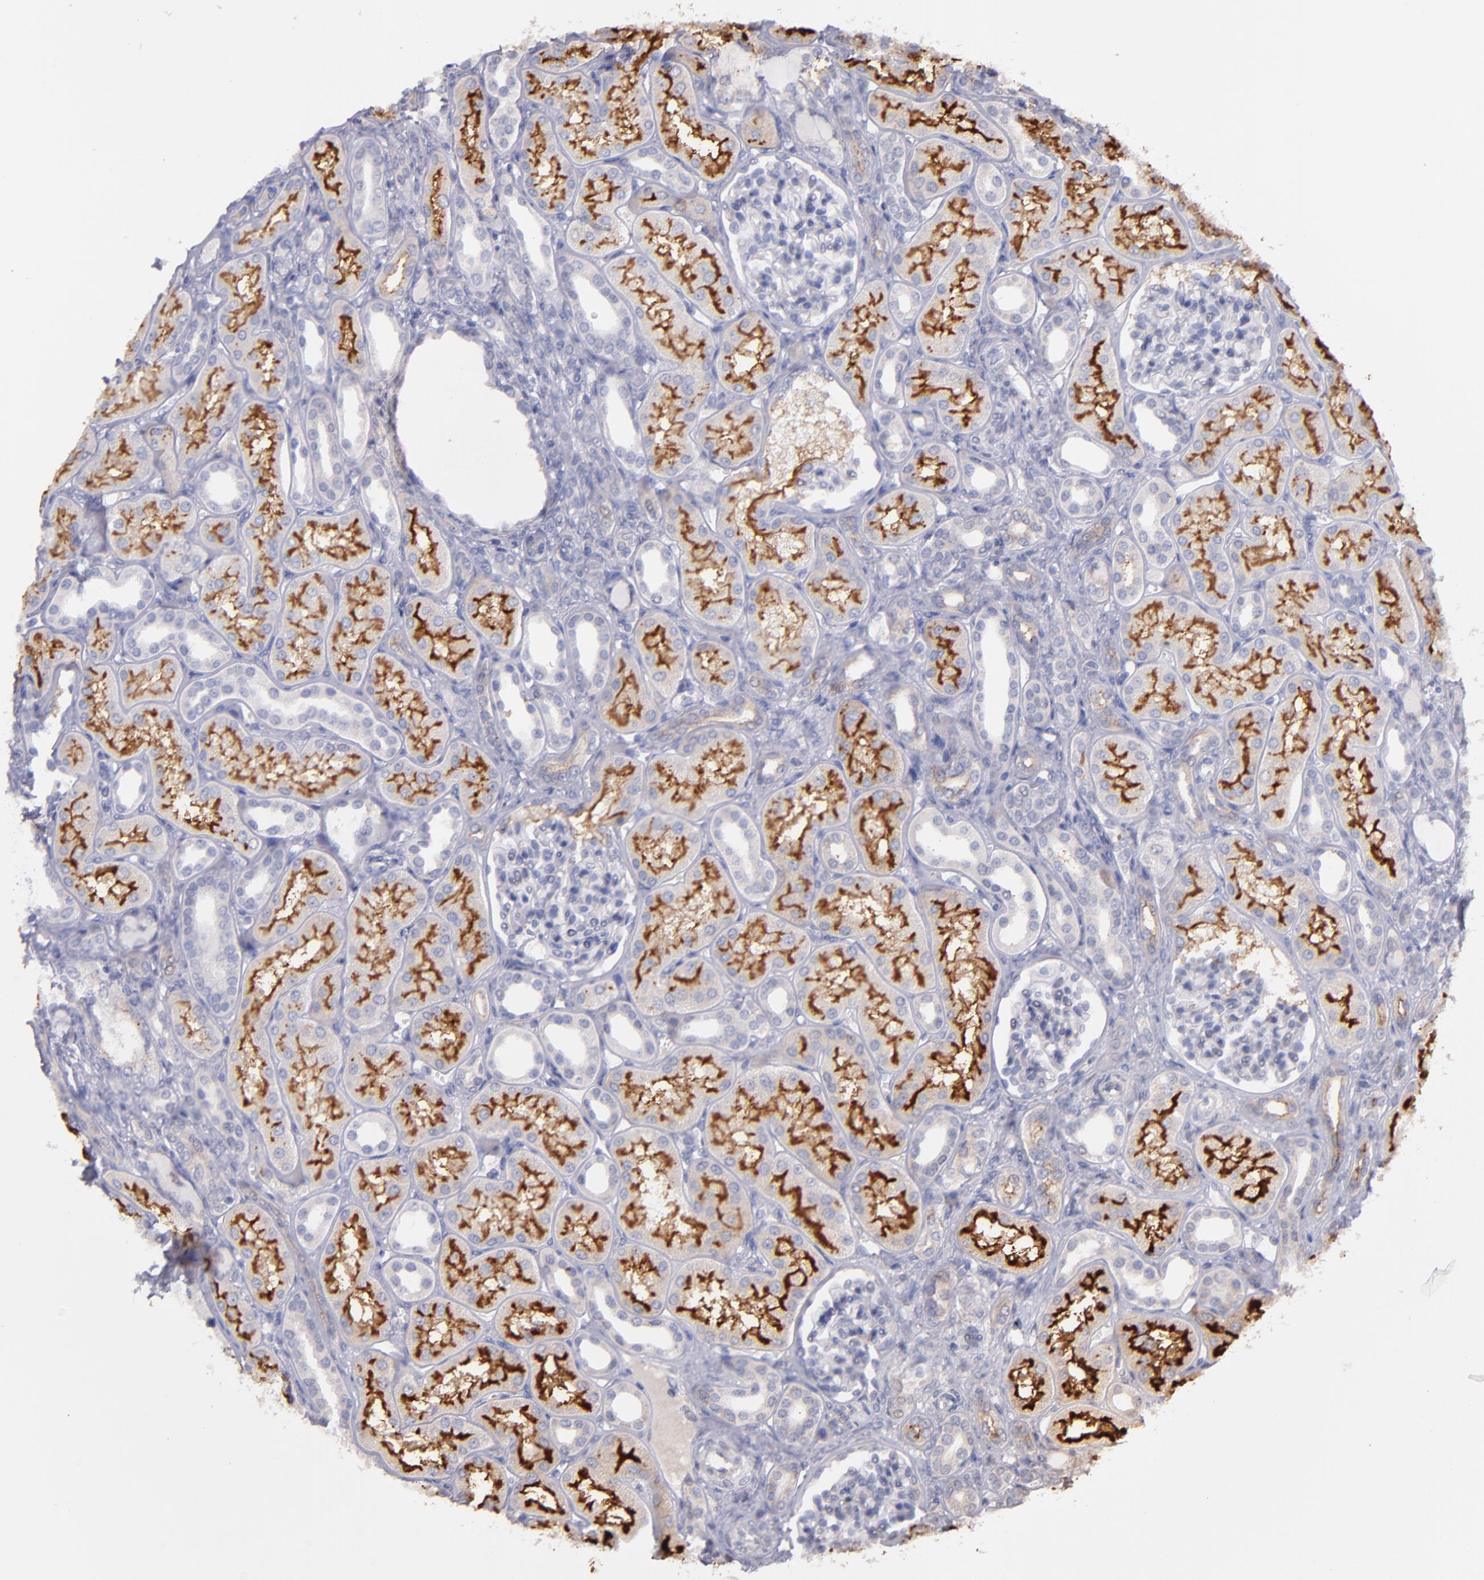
{"staining": {"intensity": "negative", "quantity": "none", "location": "none"}, "tissue": "kidney", "cell_type": "Cells in glomeruli", "image_type": "normal", "snomed": [{"axis": "morphology", "description": "Normal tissue, NOS"}, {"axis": "topography", "description": "Kidney"}], "caption": "Kidney stained for a protein using immunohistochemistry demonstrates no staining cells in glomeruli.", "gene": "IFIH1", "patient": {"sex": "male", "age": 7}}